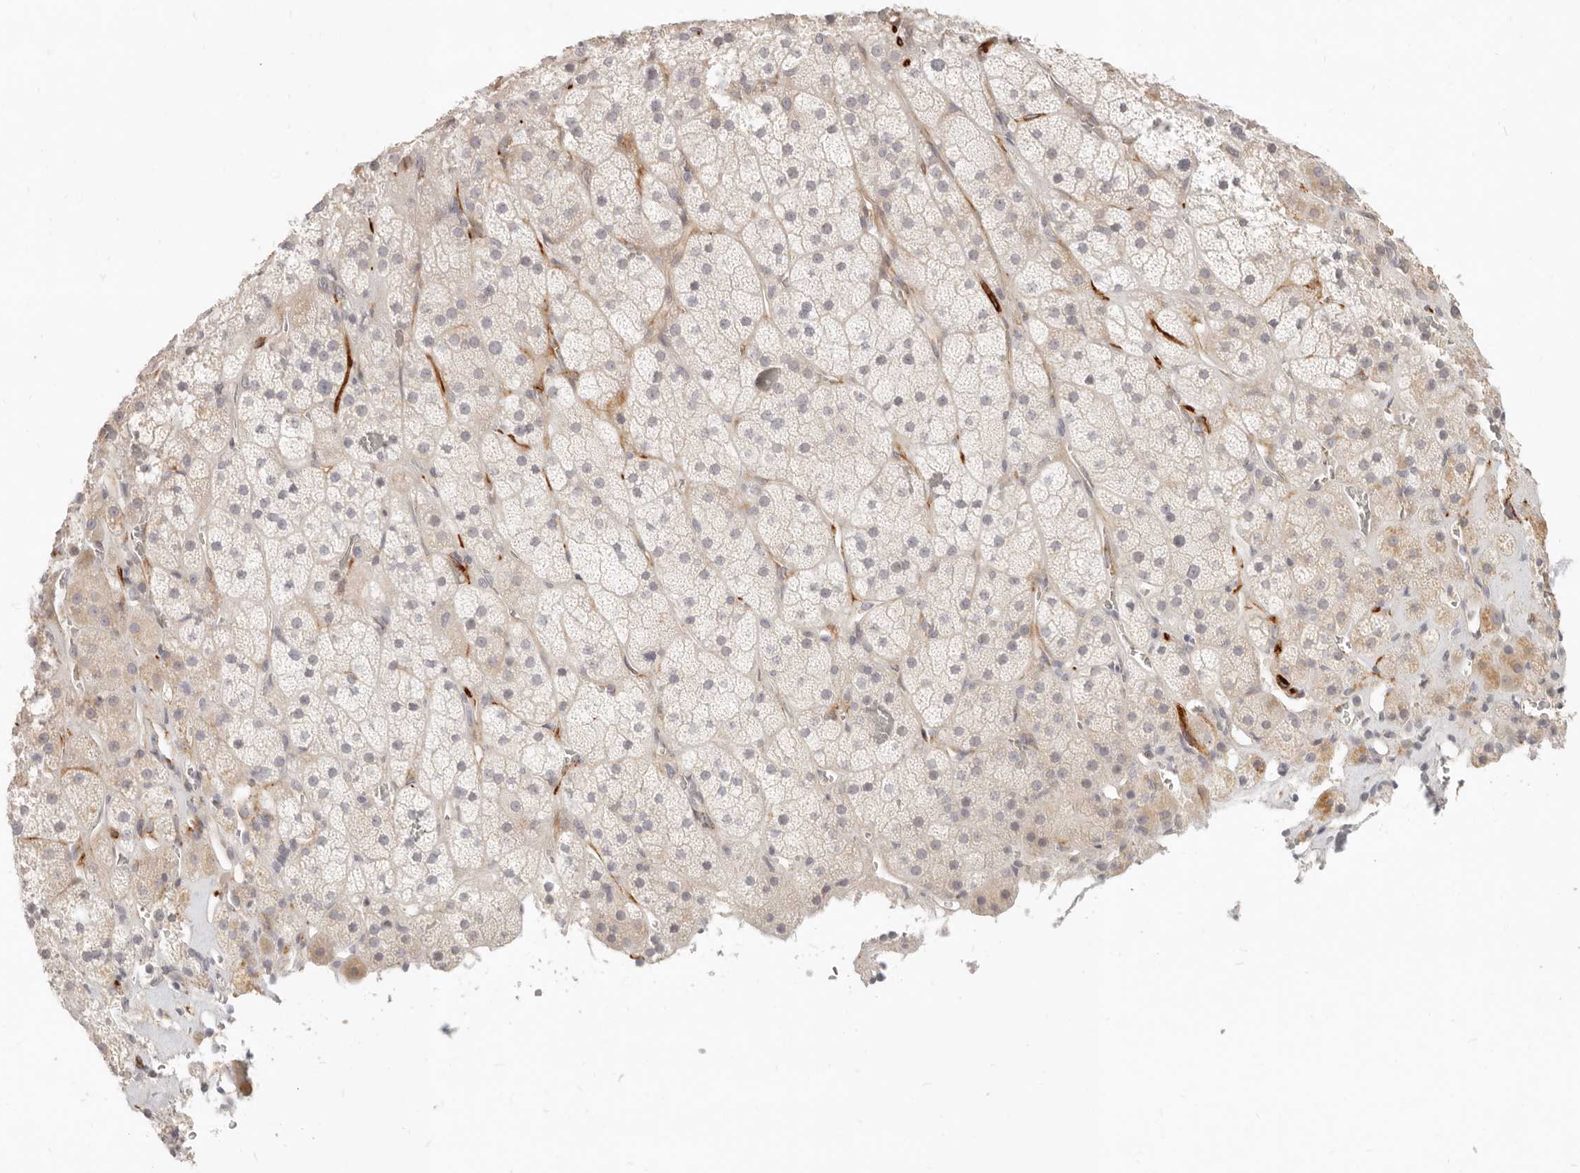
{"staining": {"intensity": "weak", "quantity": "<25%", "location": "cytoplasmic/membranous"}, "tissue": "adrenal gland", "cell_type": "Glandular cells", "image_type": "normal", "snomed": [{"axis": "morphology", "description": "Normal tissue, NOS"}, {"axis": "topography", "description": "Adrenal gland"}], "caption": "Immunohistochemistry (IHC) micrograph of unremarkable adrenal gland: human adrenal gland stained with DAB (3,3'-diaminobenzidine) reveals no significant protein staining in glandular cells. The staining was performed using DAB to visualize the protein expression in brown, while the nuclei were stained in blue with hematoxylin (Magnification: 20x).", "gene": "SASS6", "patient": {"sex": "male", "age": 57}}